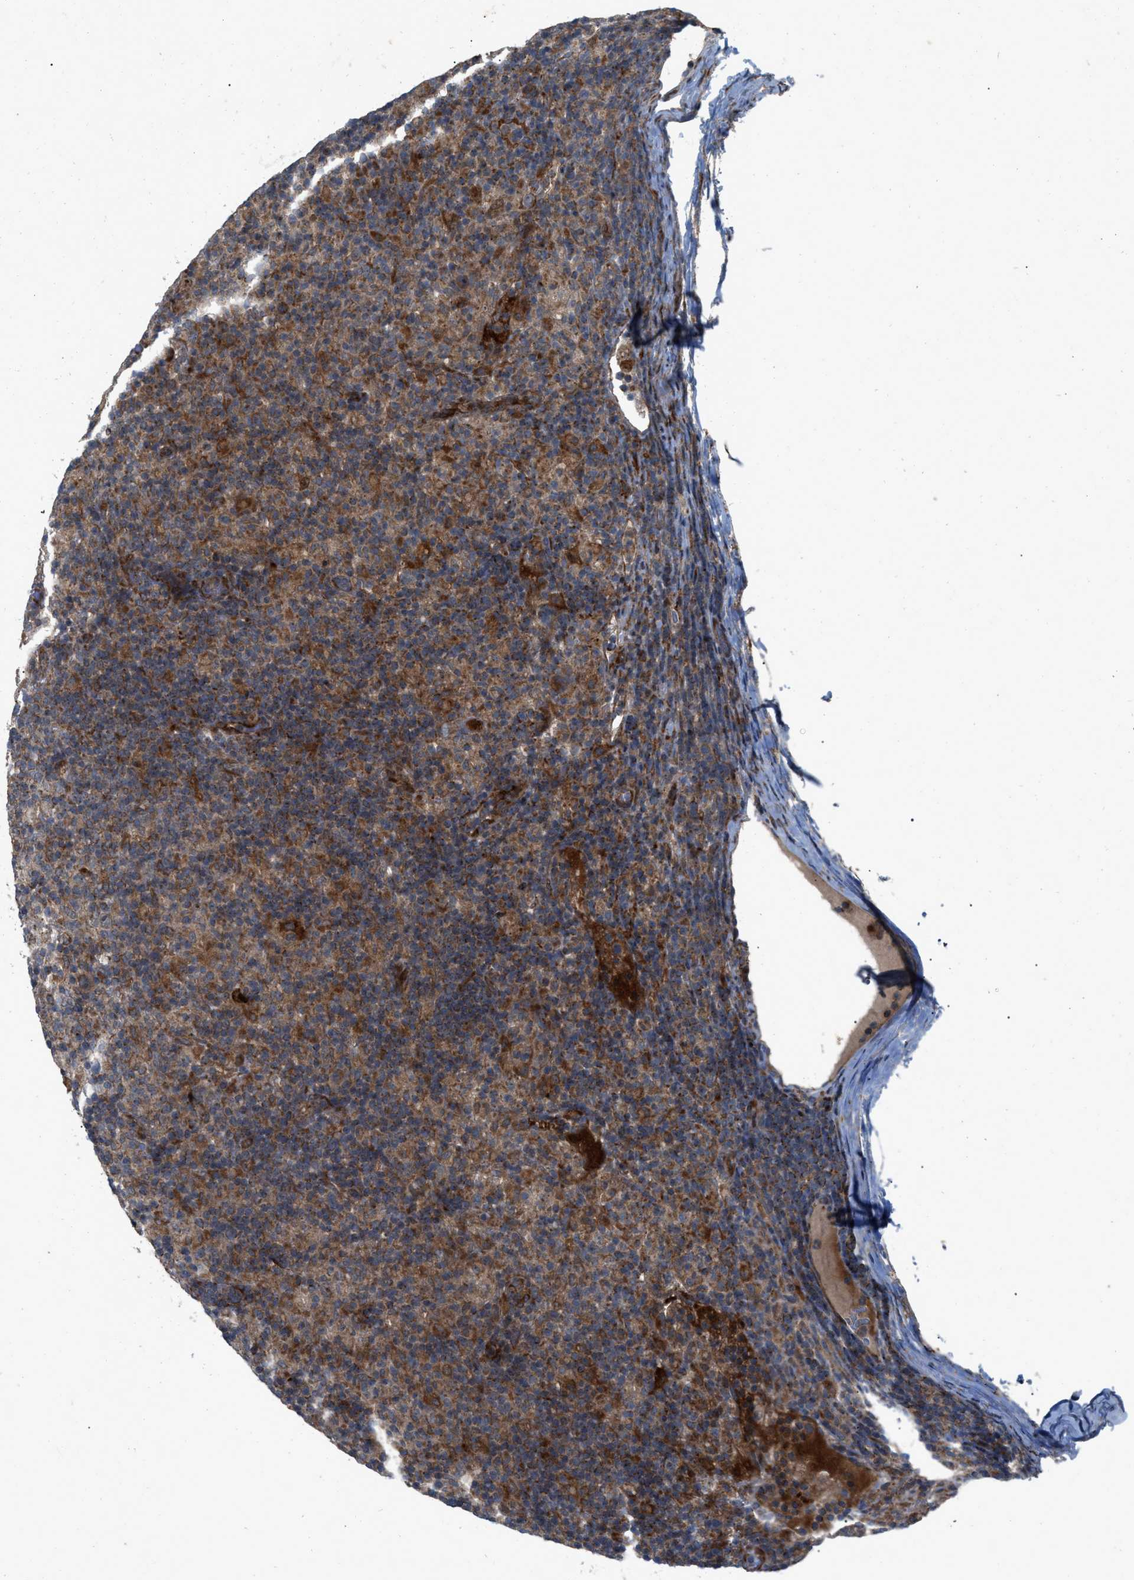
{"staining": {"intensity": "strong", "quantity": "25%-75%", "location": "cytoplasmic/membranous"}, "tissue": "lymphoma", "cell_type": "Tumor cells", "image_type": "cancer", "snomed": [{"axis": "morphology", "description": "Hodgkin's disease, NOS"}, {"axis": "topography", "description": "Lymph node"}], "caption": "IHC of human lymphoma displays high levels of strong cytoplasmic/membranous expression in about 25%-75% of tumor cells. The staining is performed using DAB (3,3'-diaminobenzidine) brown chromogen to label protein expression. The nuclei are counter-stained blue using hematoxylin.", "gene": "AP3M2", "patient": {"sex": "male", "age": 70}}